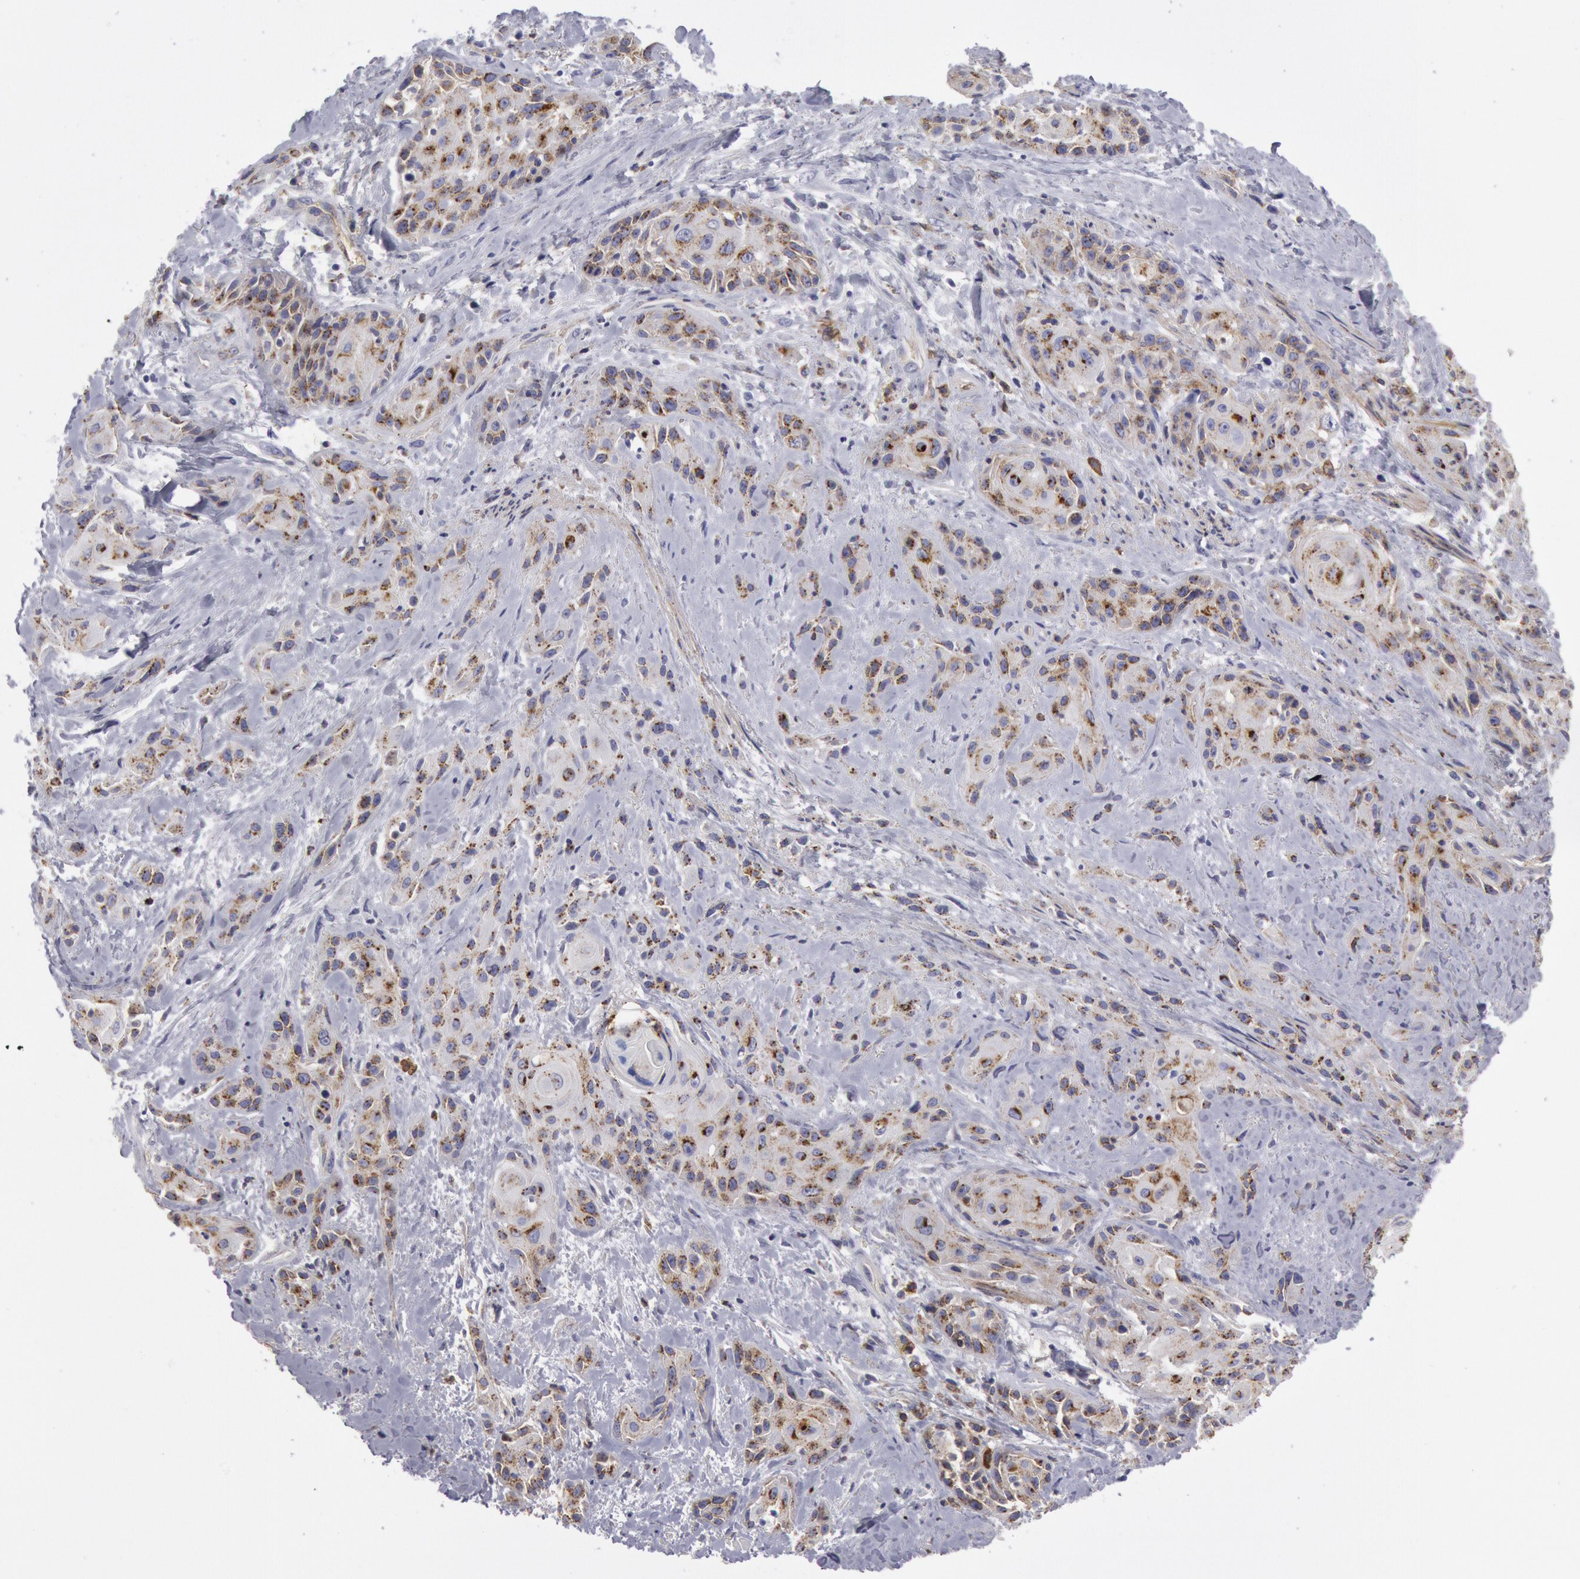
{"staining": {"intensity": "moderate", "quantity": "<25%", "location": "cytoplasmic/membranous"}, "tissue": "skin cancer", "cell_type": "Tumor cells", "image_type": "cancer", "snomed": [{"axis": "morphology", "description": "Squamous cell carcinoma, NOS"}, {"axis": "topography", "description": "Skin"}, {"axis": "topography", "description": "Anal"}], "caption": "Protein staining demonstrates moderate cytoplasmic/membranous expression in approximately <25% of tumor cells in squamous cell carcinoma (skin).", "gene": "FLOT1", "patient": {"sex": "male", "age": 64}}